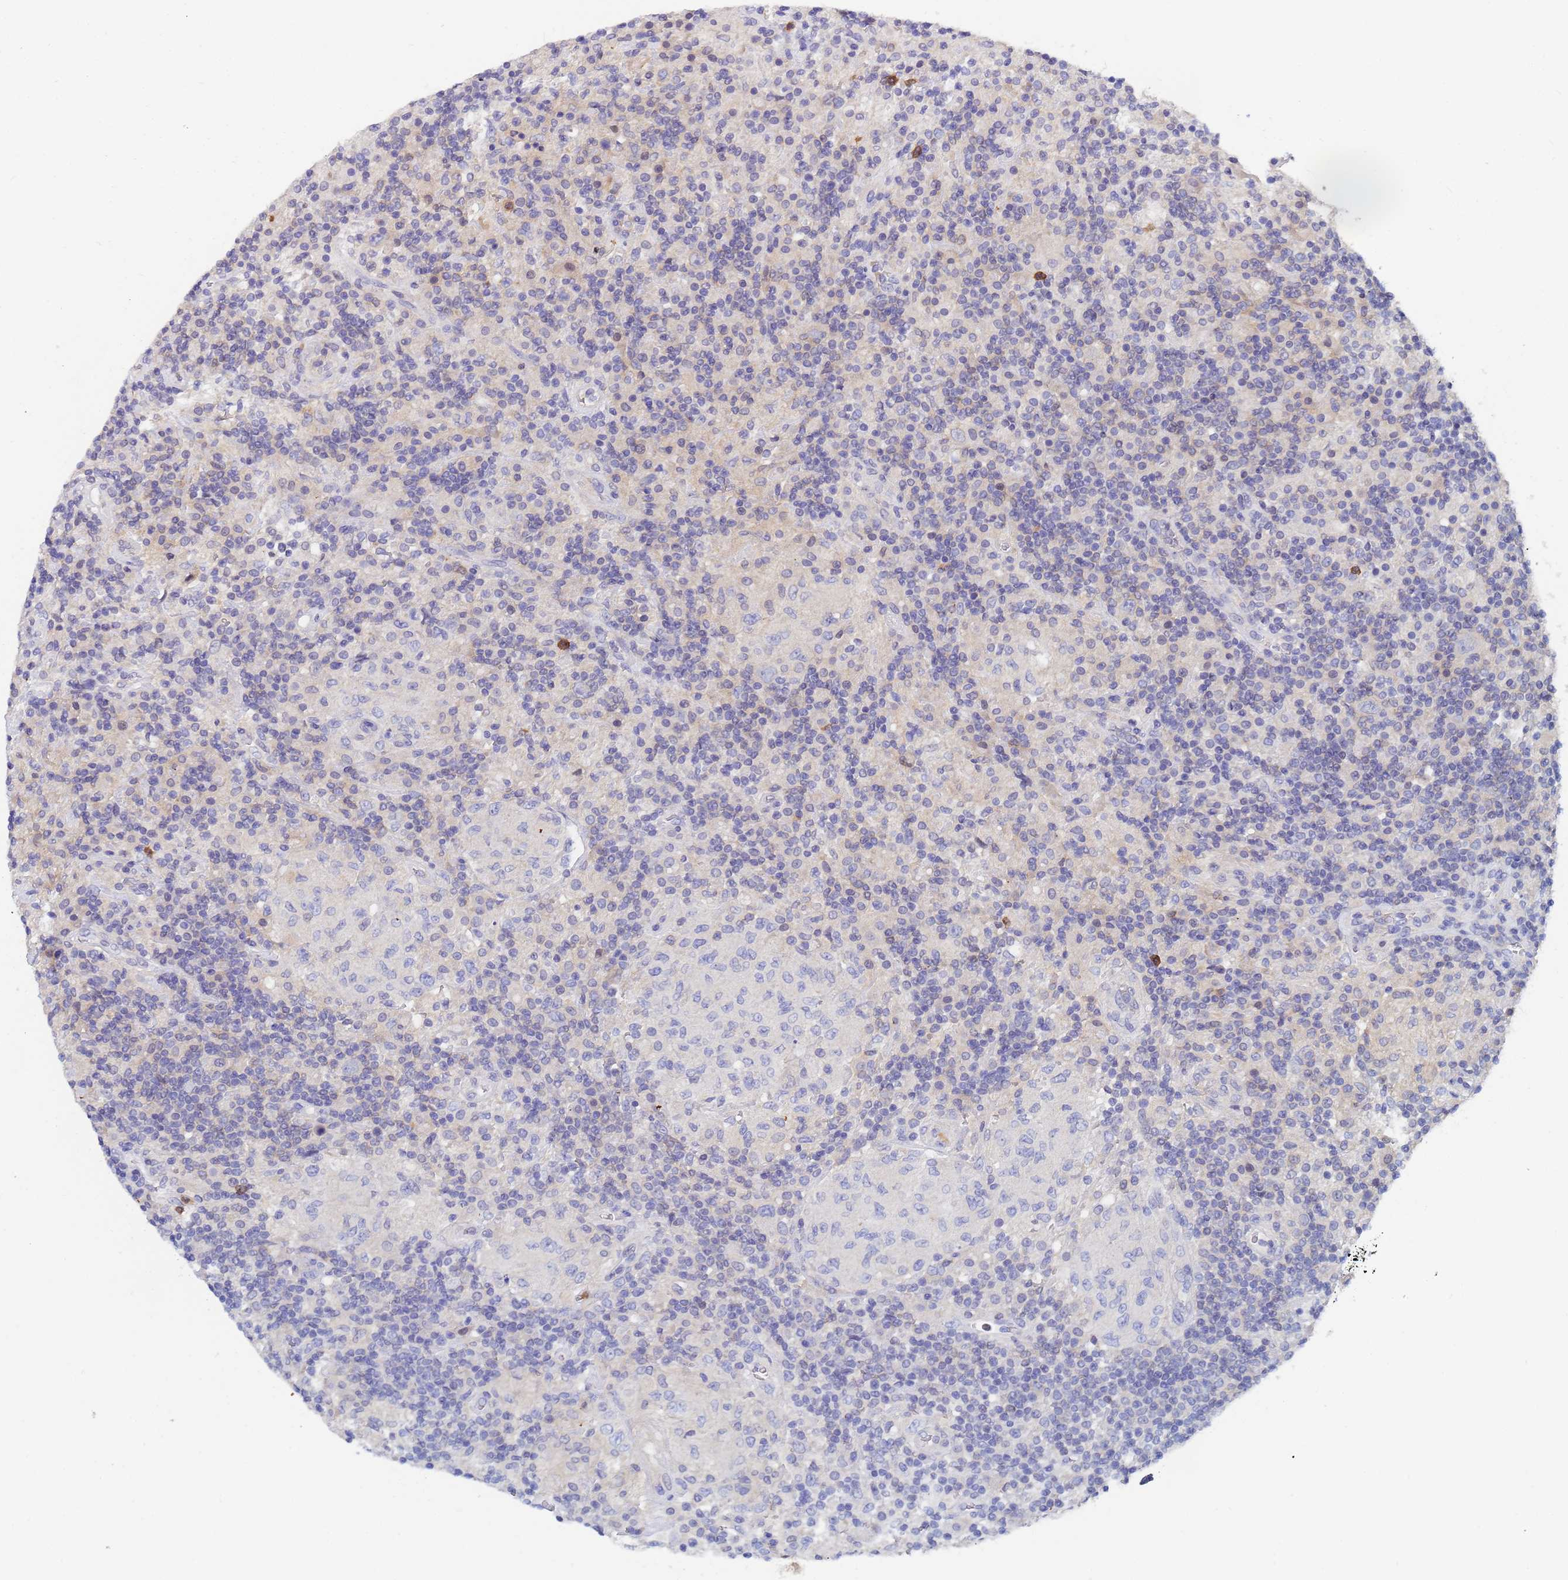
{"staining": {"intensity": "negative", "quantity": "none", "location": "none"}, "tissue": "lymphoma", "cell_type": "Tumor cells", "image_type": "cancer", "snomed": [{"axis": "morphology", "description": "Hodgkin's disease, NOS"}, {"axis": "topography", "description": "Lymph node"}], "caption": "Immunohistochemistry photomicrograph of human Hodgkin's disease stained for a protein (brown), which shows no expression in tumor cells.", "gene": "TTLL11", "patient": {"sex": "male", "age": 70}}